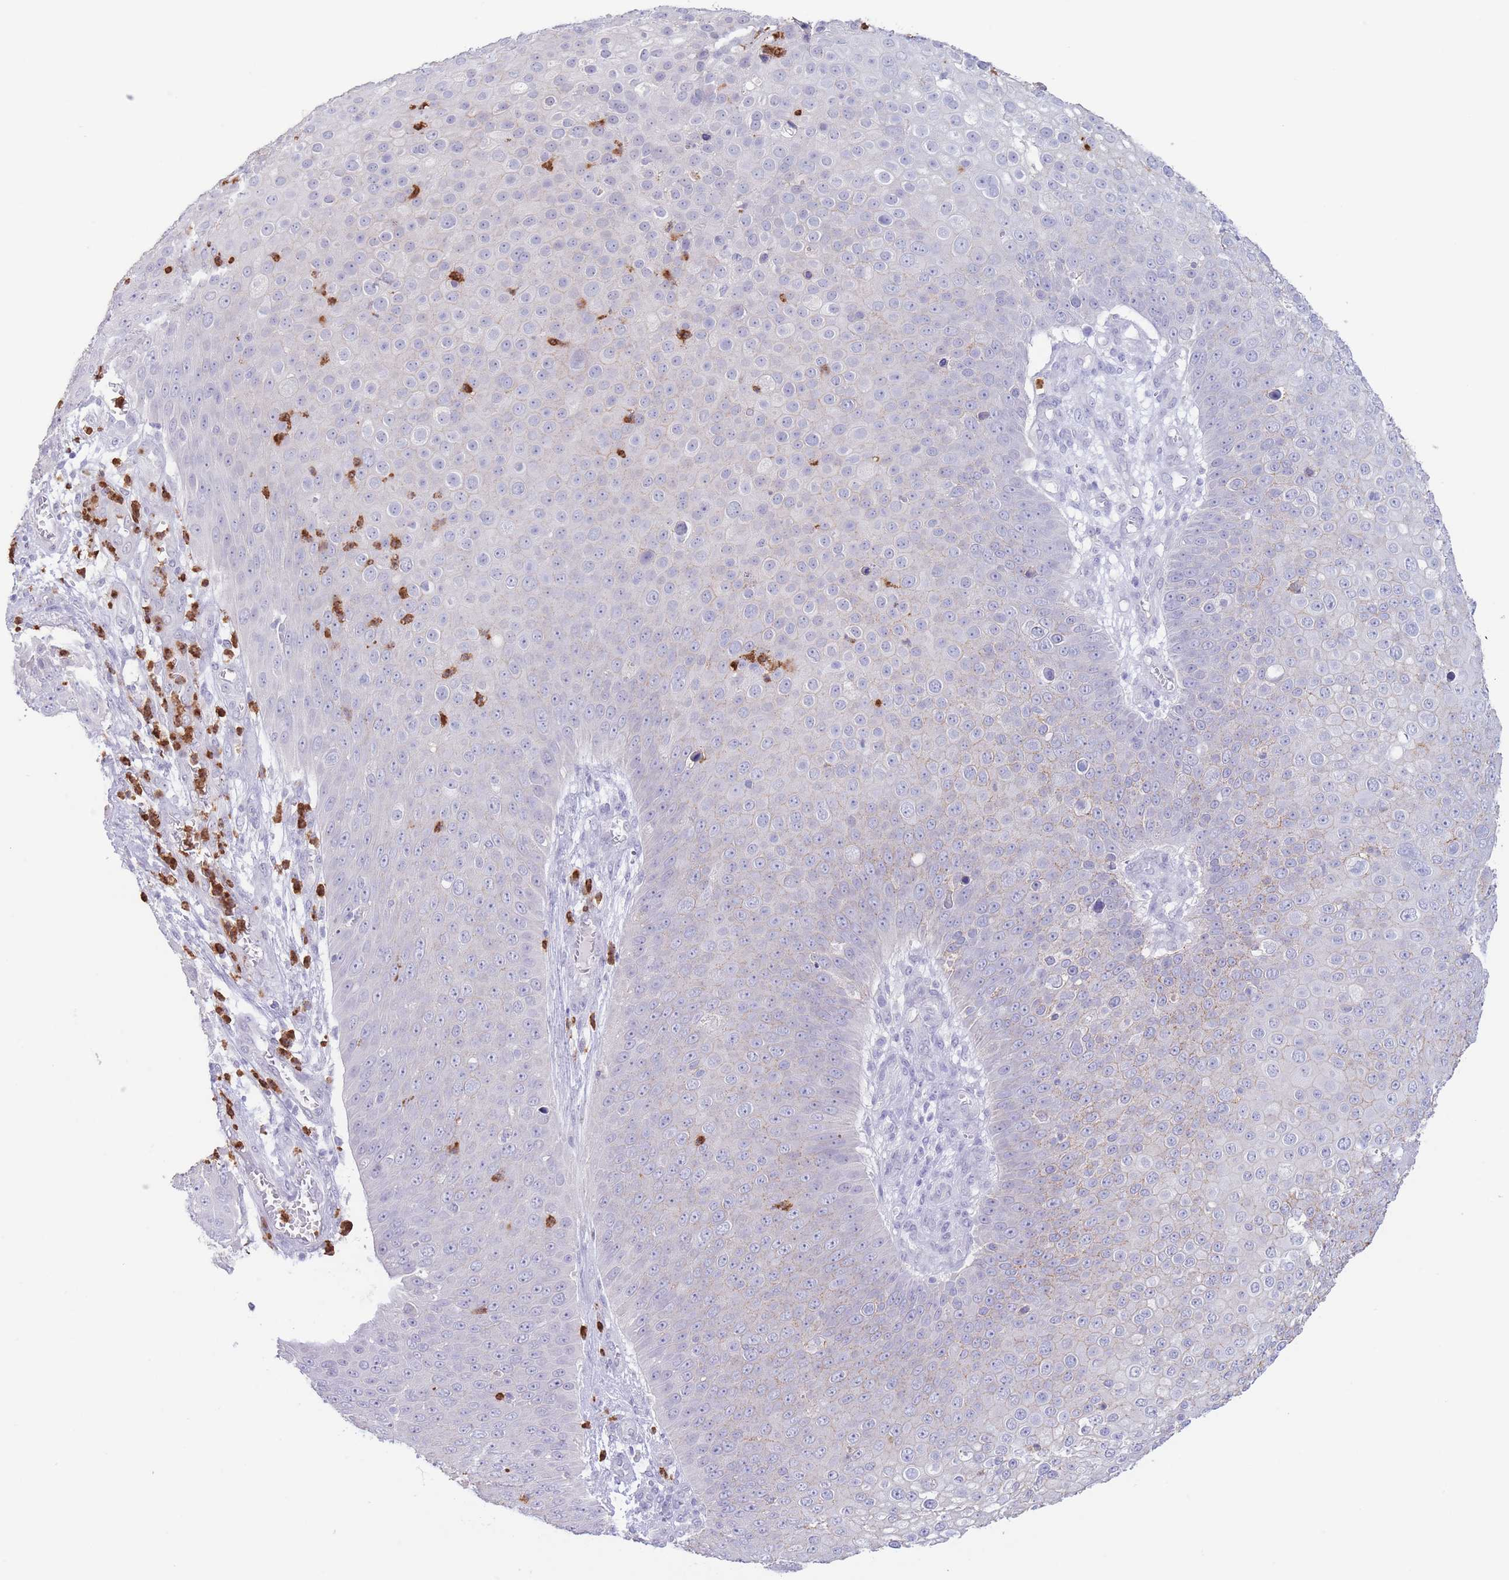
{"staining": {"intensity": "negative", "quantity": "none", "location": "none"}, "tissue": "skin cancer", "cell_type": "Tumor cells", "image_type": "cancer", "snomed": [{"axis": "morphology", "description": "Squamous cell carcinoma, NOS"}, {"axis": "topography", "description": "Skin"}], "caption": "Immunohistochemistry (IHC) histopathology image of neoplastic tissue: human skin squamous cell carcinoma stained with DAB (3,3'-diaminobenzidine) demonstrates no significant protein staining in tumor cells.", "gene": "LCLAT1", "patient": {"sex": "male", "age": 71}}